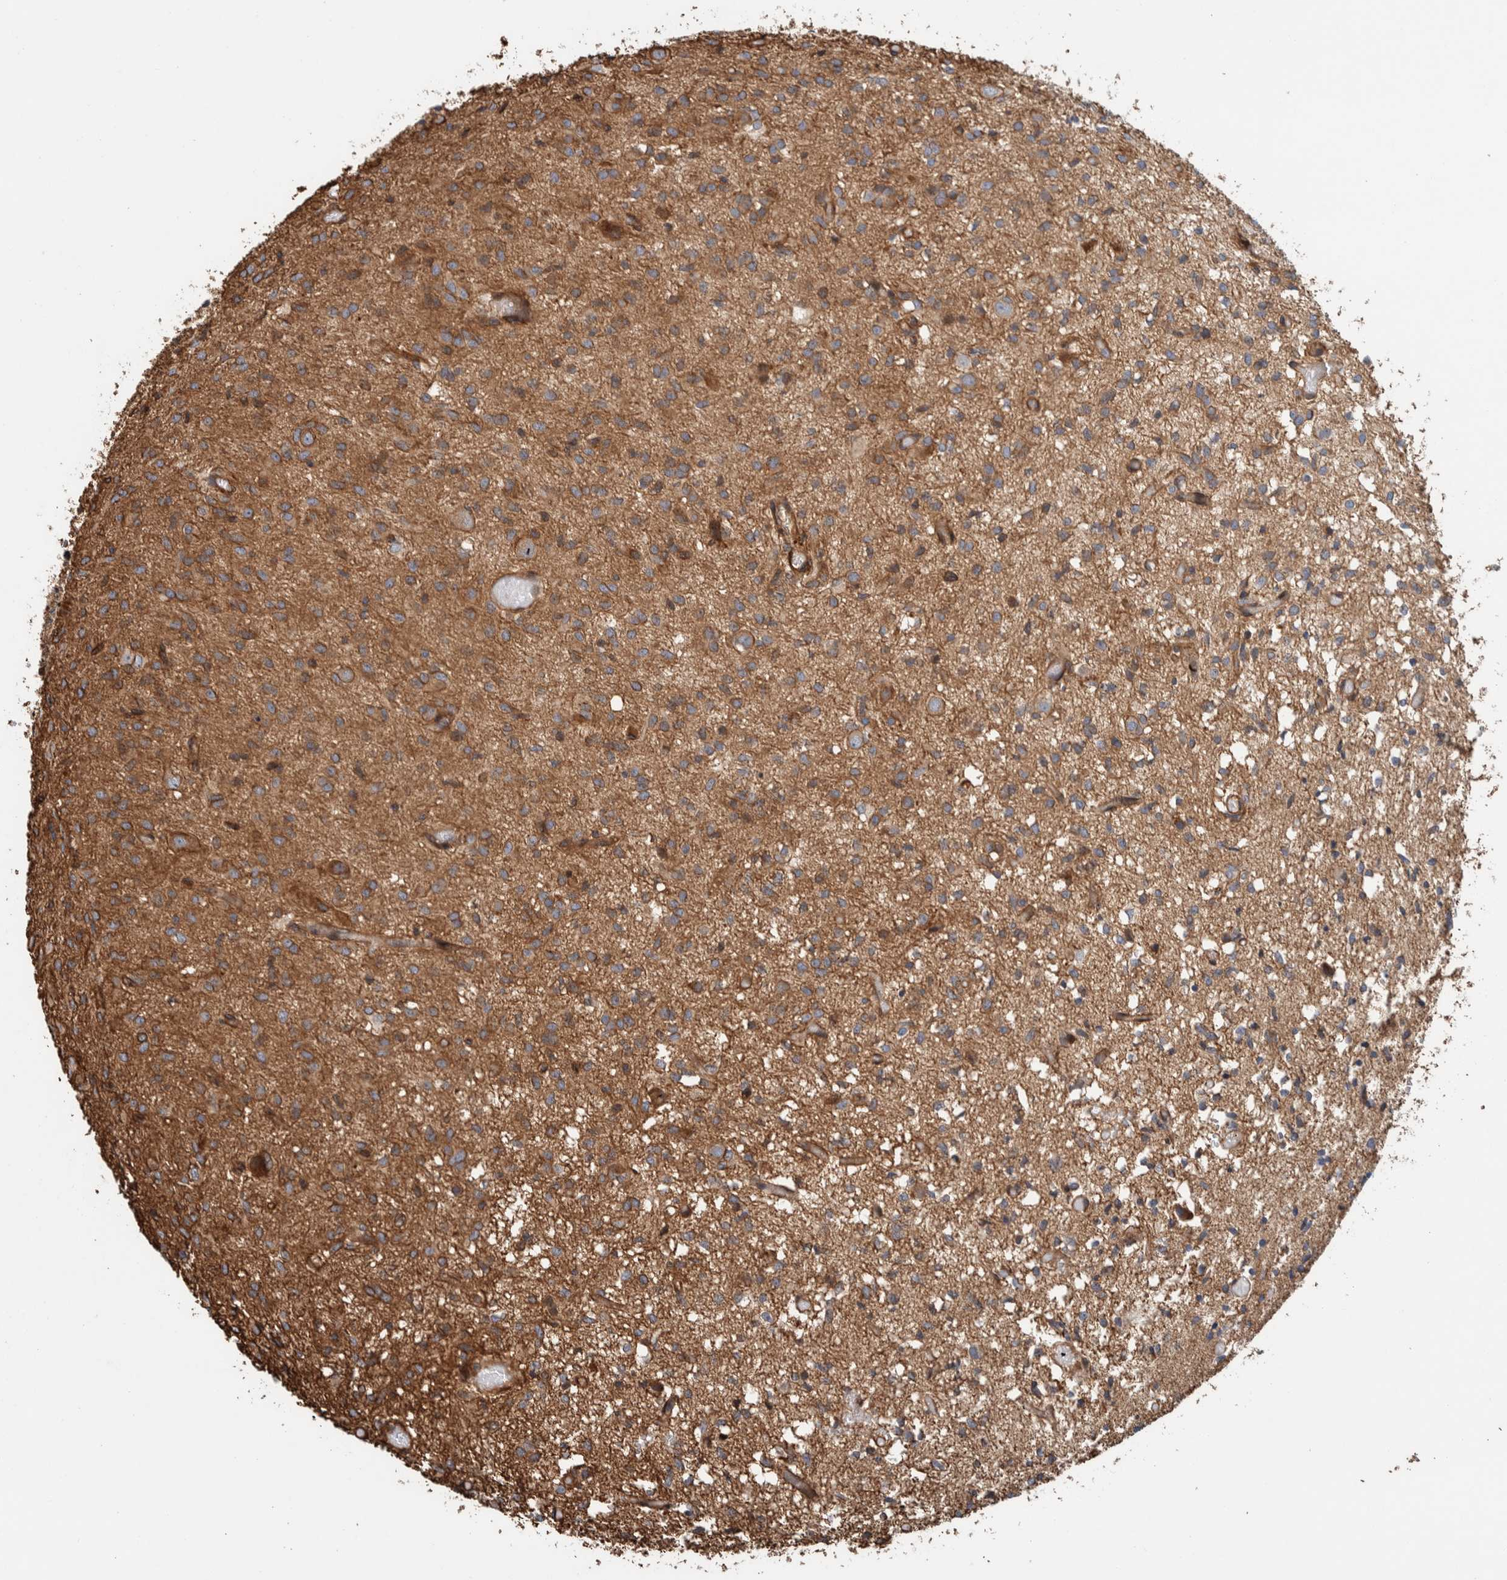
{"staining": {"intensity": "moderate", "quantity": ">75%", "location": "cytoplasmic/membranous"}, "tissue": "glioma", "cell_type": "Tumor cells", "image_type": "cancer", "snomed": [{"axis": "morphology", "description": "Glioma, malignant, High grade"}, {"axis": "topography", "description": "Brain"}], "caption": "A histopathology image of human glioma stained for a protein reveals moderate cytoplasmic/membranous brown staining in tumor cells. (Brightfield microscopy of DAB IHC at high magnification).", "gene": "PKD1L1", "patient": {"sex": "female", "age": 59}}